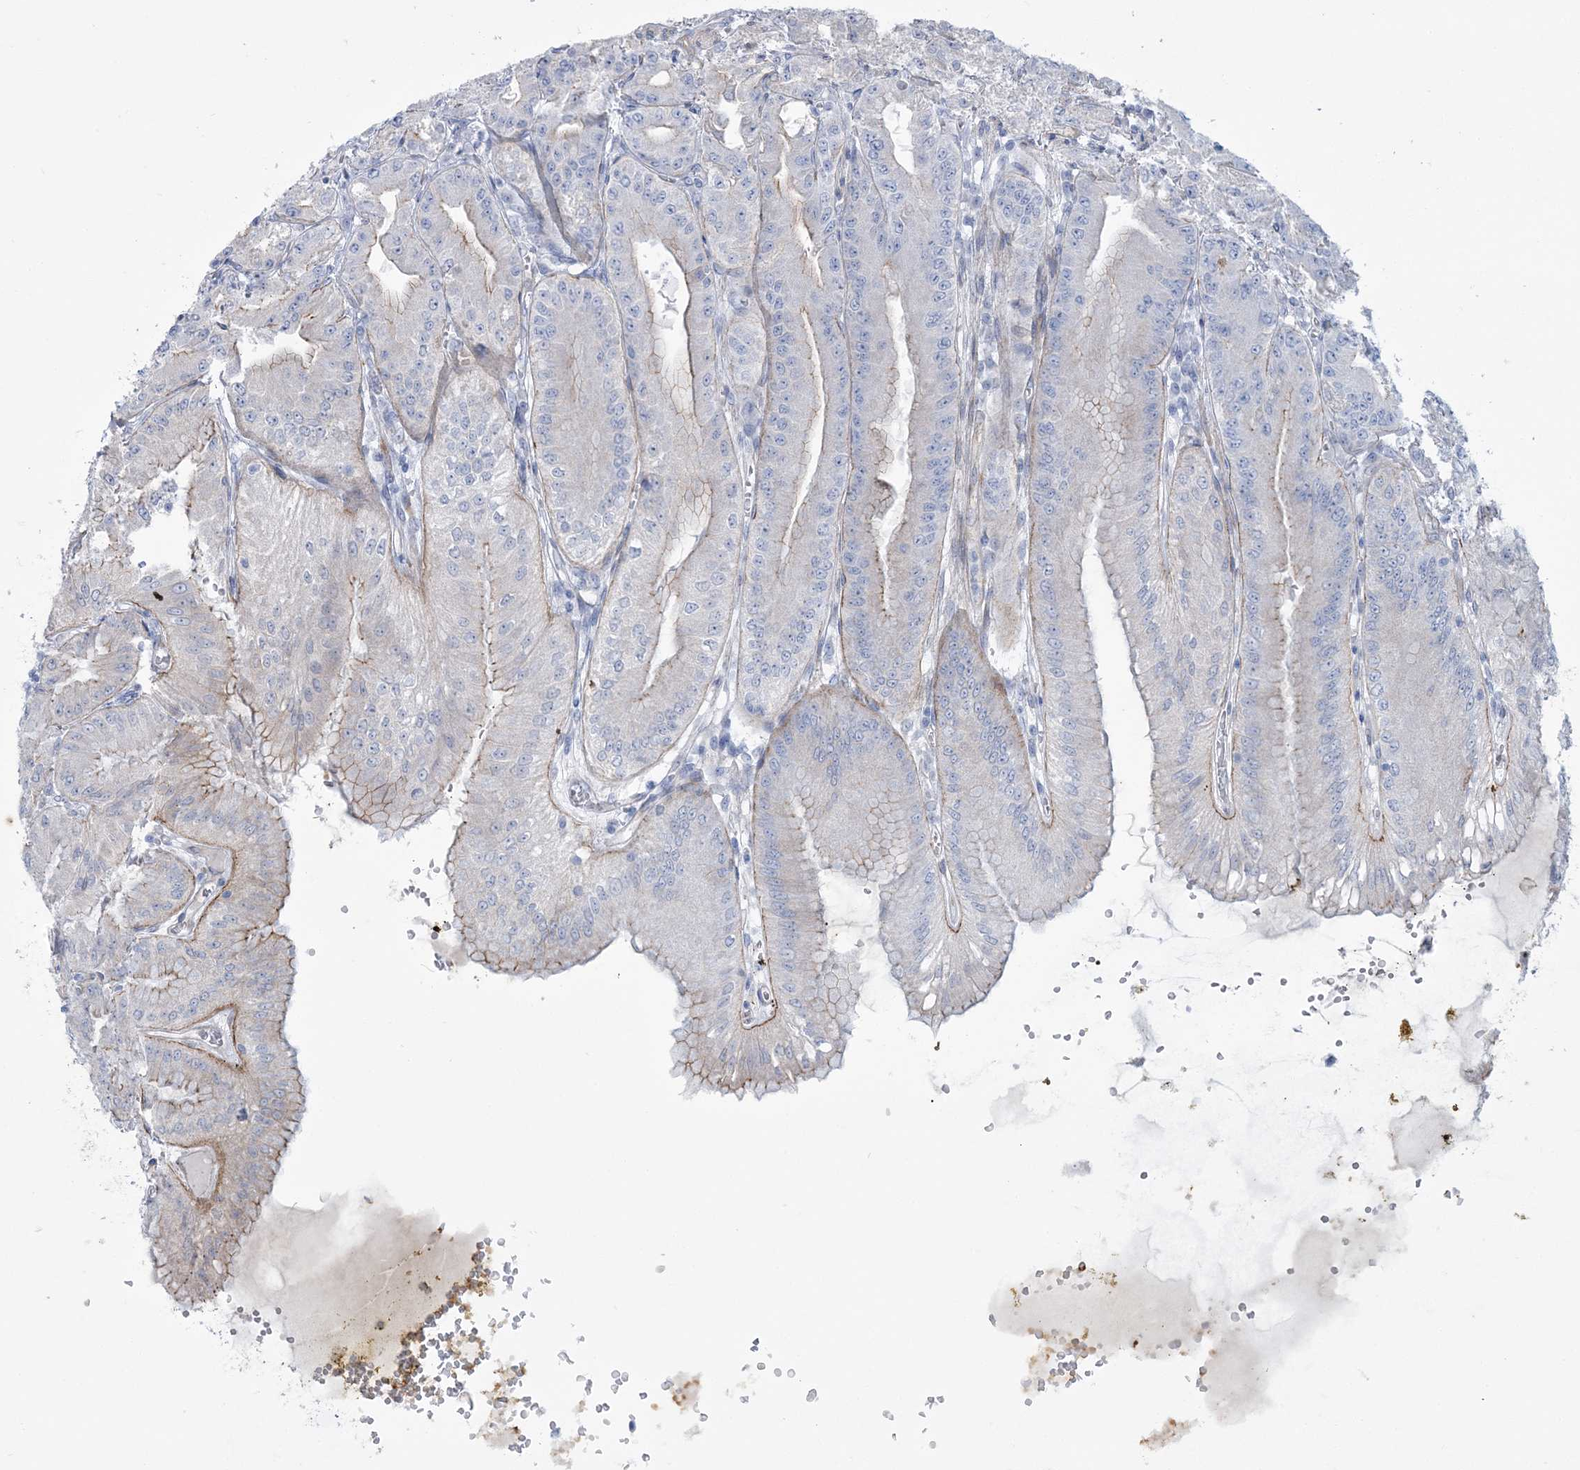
{"staining": {"intensity": "weak", "quantity": "<25%", "location": "cytoplasmic/membranous"}, "tissue": "stomach", "cell_type": "Glandular cells", "image_type": "normal", "snomed": [{"axis": "morphology", "description": "Normal tissue, NOS"}, {"axis": "topography", "description": "Stomach, upper"}, {"axis": "topography", "description": "Stomach, lower"}], "caption": "DAB immunohistochemical staining of normal stomach exhibits no significant staining in glandular cells.", "gene": "RAB11FIP5", "patient": {"sex": "male", "age": 71}}